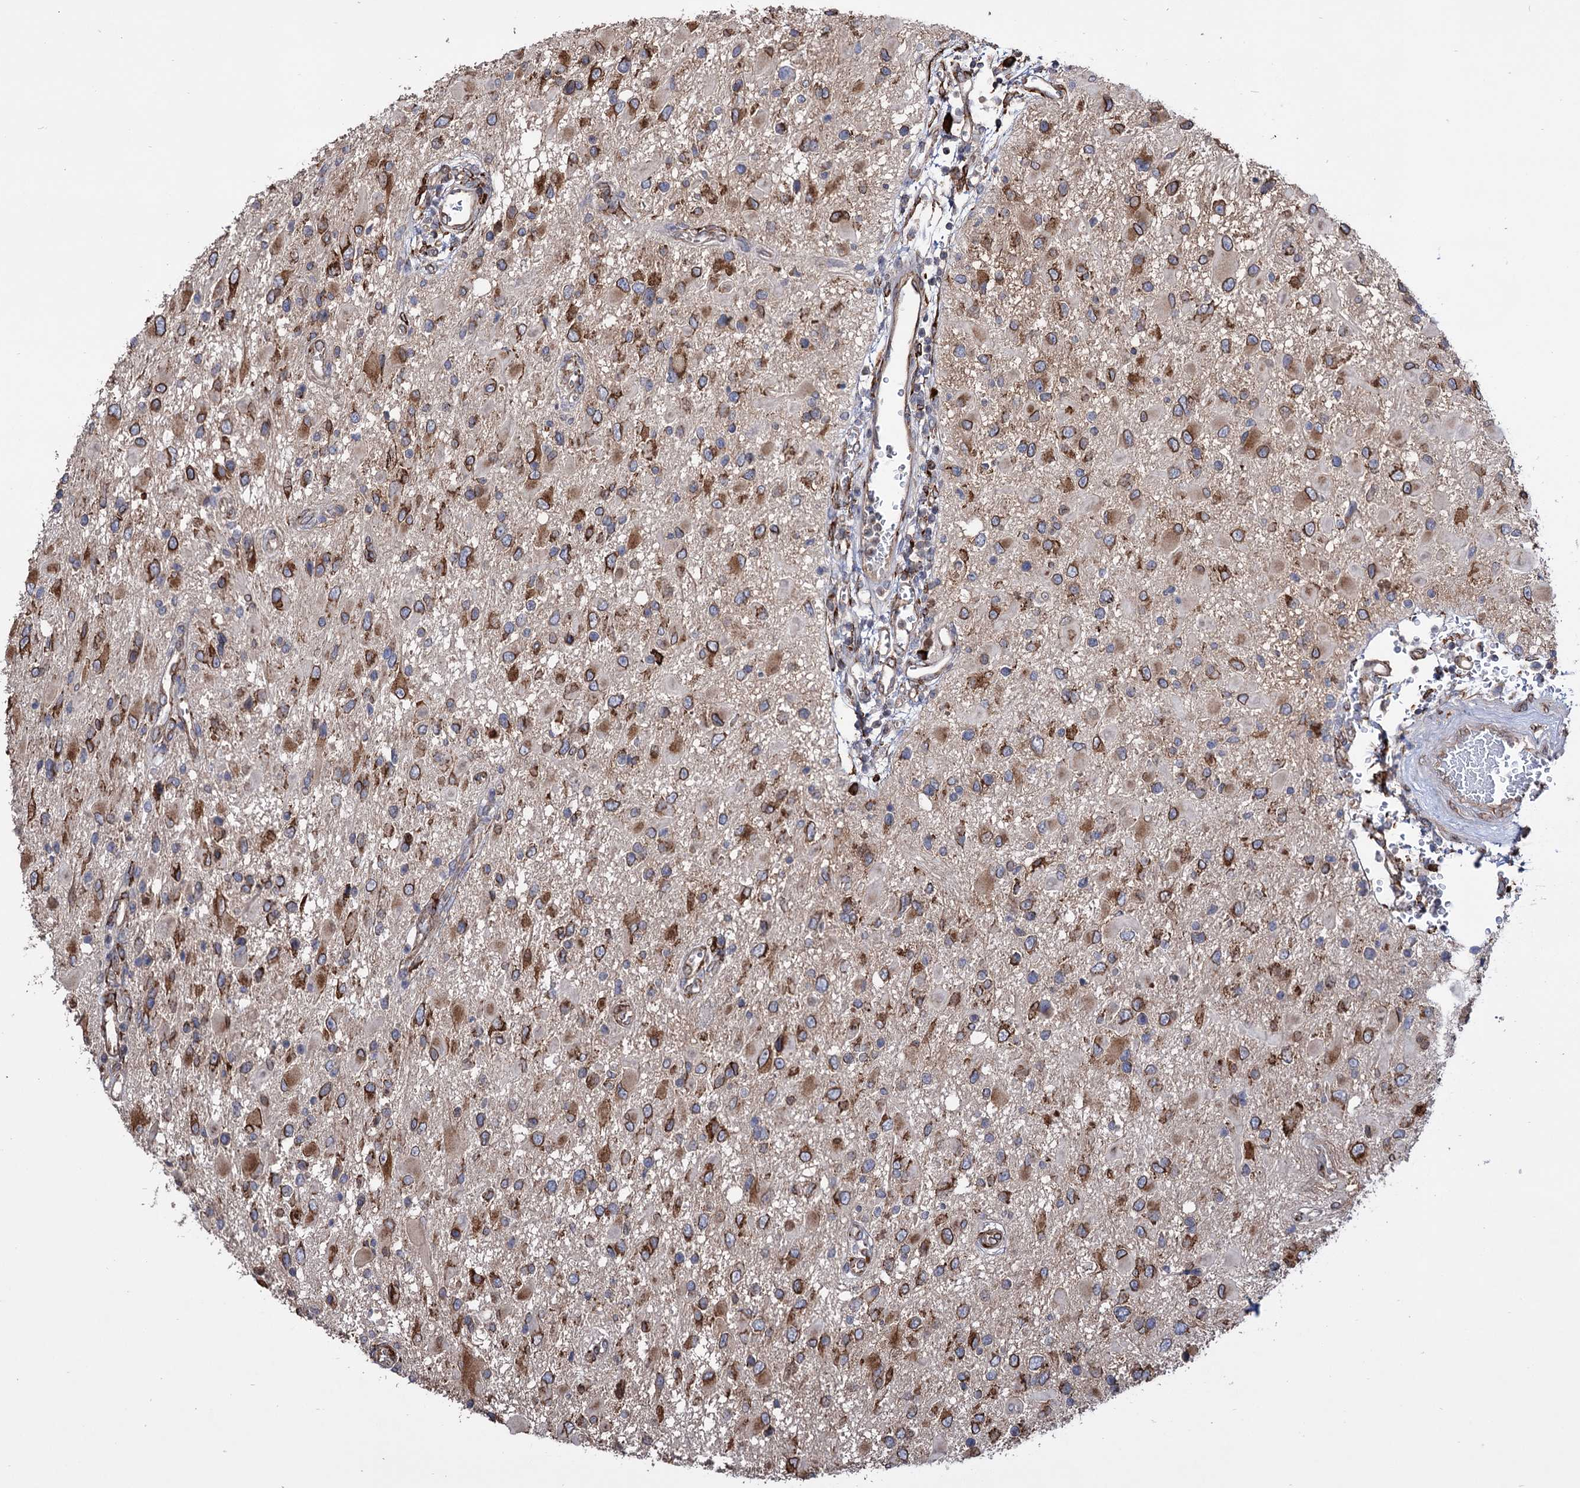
{"staining": {"intensity": "moderate", "quantity": ">75%", "location": "cytoplasmic/membranous"}, "tissue": "glioma", "cell_type": "Tumor cells", "image_type": "cancer", "snomed": [{"axis": "morphology", "description": "Glioma, malignant, High grade"}, {"axis": "topography", "description": "Brain"}], "caption": "High-magnification brightfield microscopy of high-grade glioma (malignant) stained with DAB (brown) and counterstained with hematoxylin (blue). tumor cells exhibit moderate cytoplasmic/membranous staining is appreciated in approximately>75% of cells.", "gene": "CDAN1", "patient": {"sex": "male", "age": 53}}